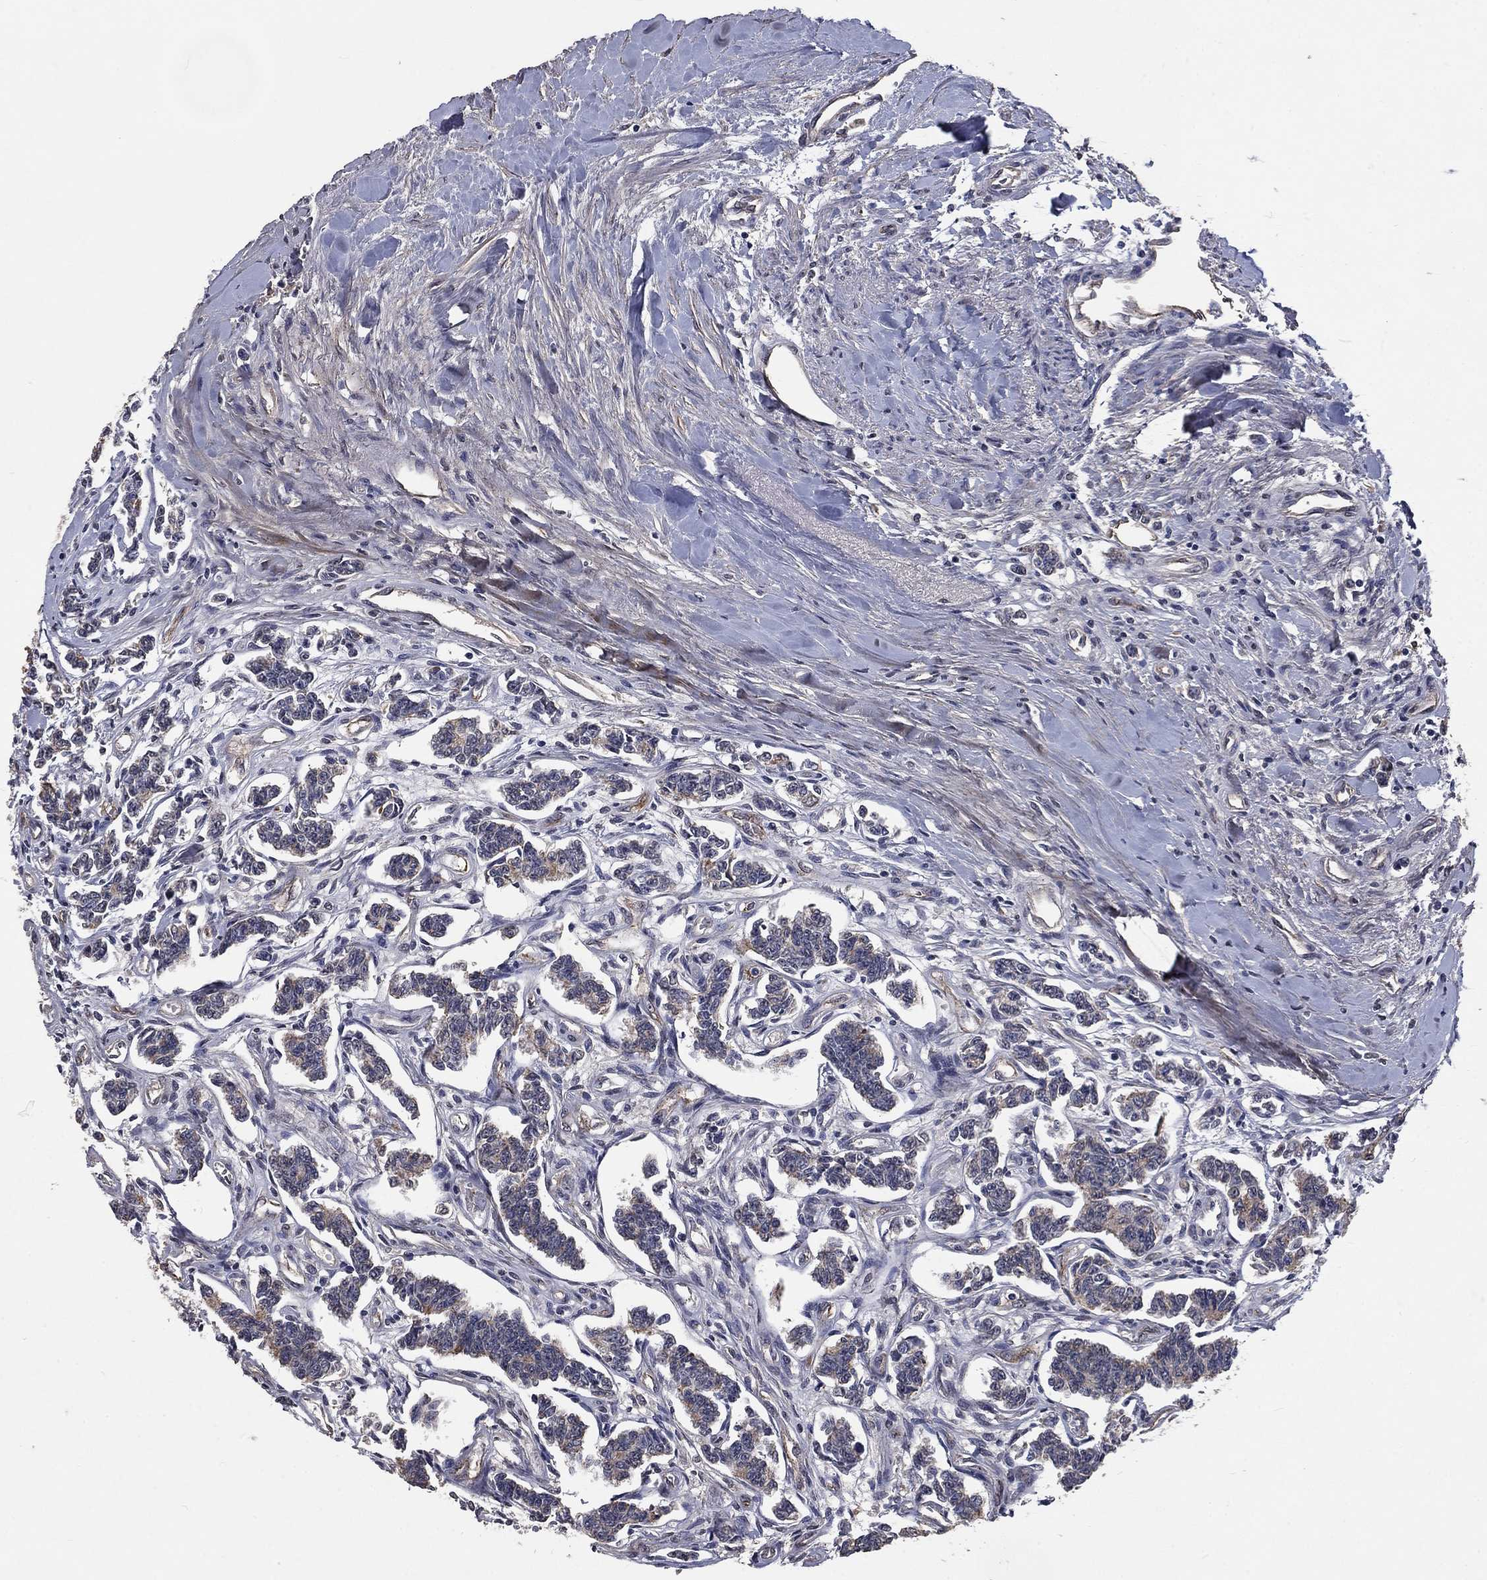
{"staining": {"intensity": "negative", "quantity": "none", "location": "none"}, "tissue": "carcinoid", "cell_type": "Tumor cells", "image_type": "cancer", "snomed": [{"axis": "morphology", "description": "Carcinoid, malignant, NOS"}, {"axis": "topography", "description": "Kidney"}], "caption": "Immunohistochemistry (IHC) image of neoplastic tissue: carcinoid stained with DAB (3,3'-diaminobenzidine) demonstrates no significant protein expression in tumor cells.", "gene": "CHST5", "patient": {"sex": "female", "age": 41}}